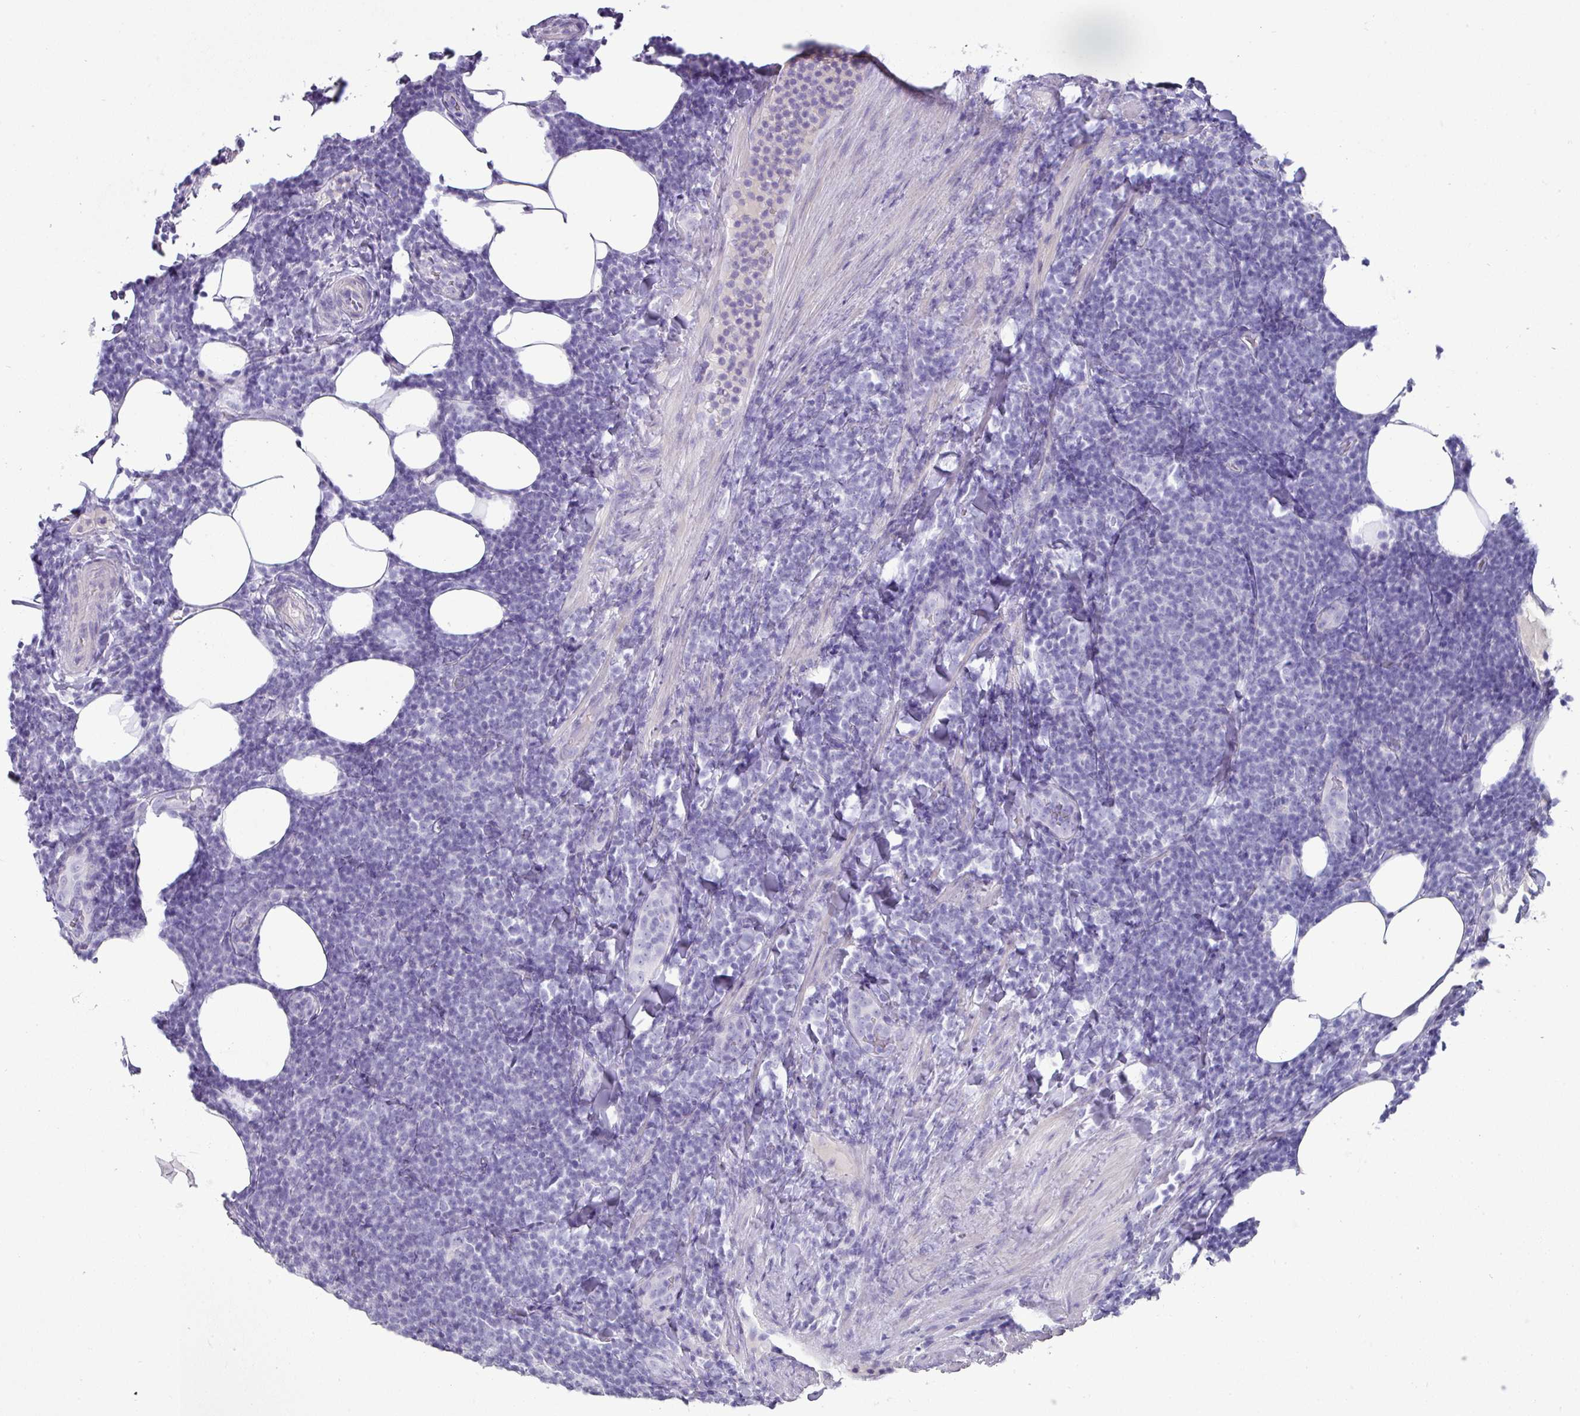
{"staining": {"intensity": "negative", "quantity": "none", "location": "none"}, "tissue": "lymphoma", "cell_type": "Tumor cells", "image_type": "cancer", "snomed": [{"axis": "morphology", "description": "Malignant lymphoma, non-Hodgkin's type, Low grade"}, {"axis": "topography", "description": "Lymph node"}], "caption": "Malignant lymphoma, non-Hodgkin's type (low-grade) stained for a protein using IHC exhibits no staining tumor cells.", "gene": "GSTA3", "patient": {"sex": "male", "age": 66}}